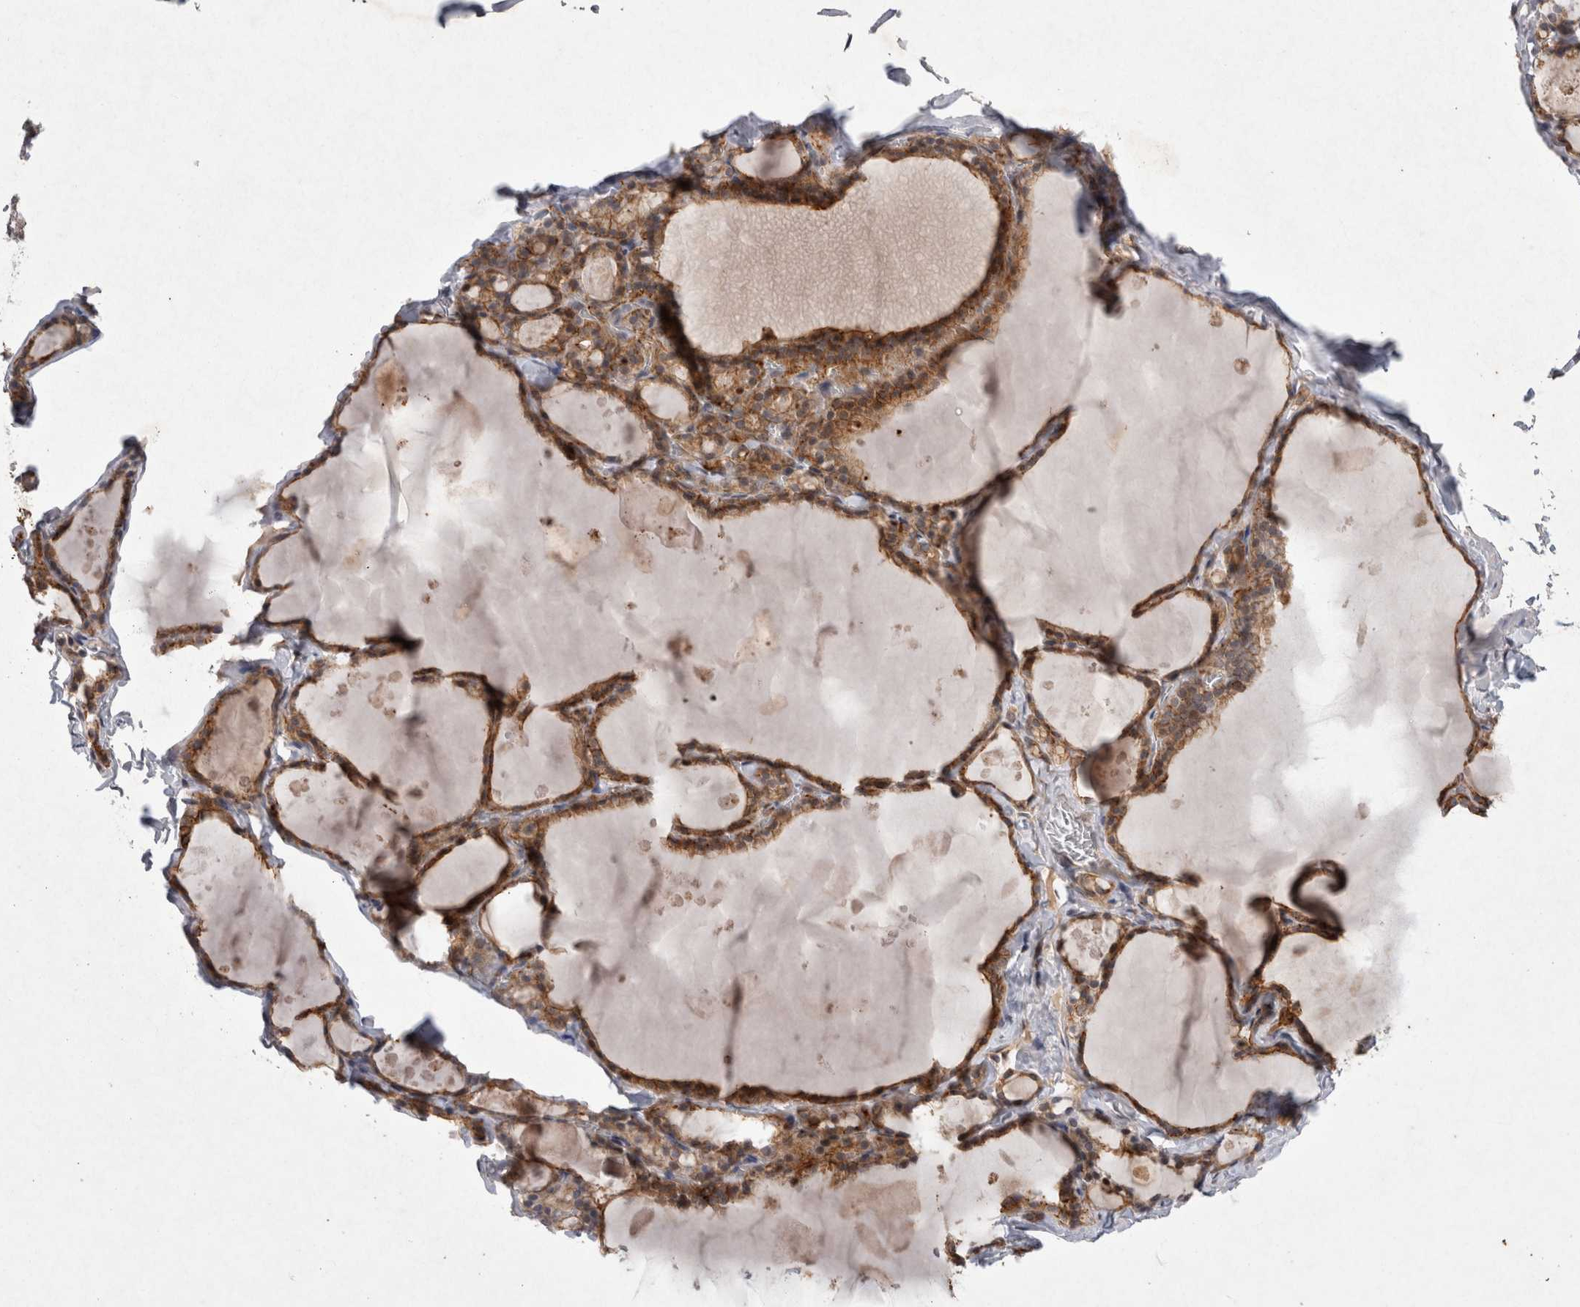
{"staining": {"intensity": "moderate", "quantity": ">75%", "location": "cytoplasmic/membranous"}, "tissue": "thyroid gland", "cell_type": "Glandular cells", "image_type": "normal", "snomed": [{"axis": "morphology", "description": "Normal tissue, NOS"}, {"axis": "topography", "description": "Thyroid gland"}], "caption": "Immunohistochemical staining of normal human thyroid gland reveals medium levels of moderate cytoplasmic/membranous positivity in approximately >75% of glandular cells.", "gene": "CRISPLD1", "patient": {"sex": "male", "age": 56}}